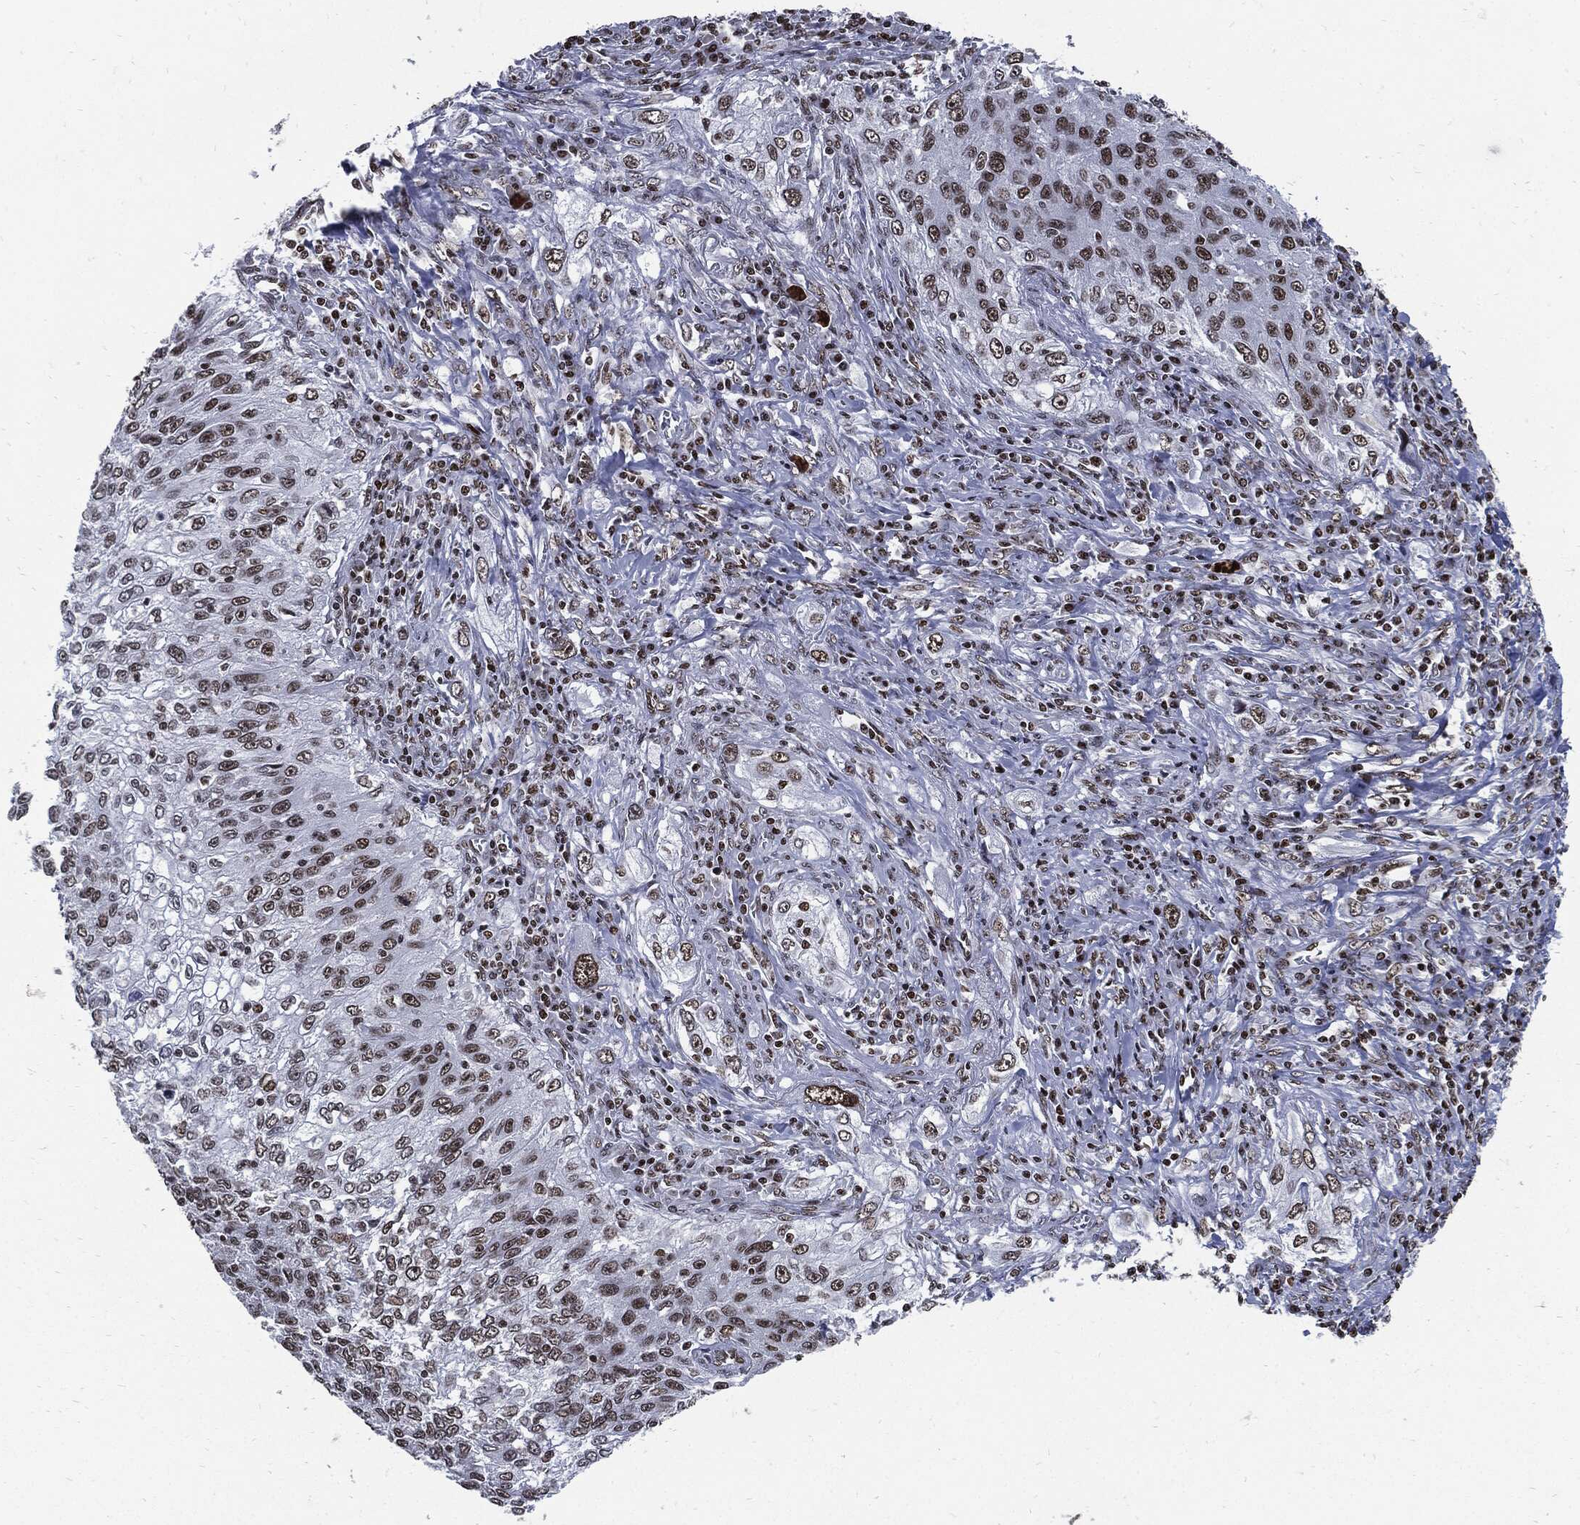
{"staining": {"intensity": "weak", "quantity": "25%-75%", "location": "nuclear"}, "tissue": "lung cancer", "cell_type": "Tumor cells", "image_type": "cancer", "snomed": [{"axis": "morphology", "description": "Squamous cell carcinoma, NOS"}, {"axis": "topography", "description": "Lung"}], "caption": "Tumor cells show weak nuclear staining in approximately 25%-75% of cells in lung cancer (squamous cell carcinoma).", "gene": "TERF2", "patient": {"sex": "female", "age": 69}}